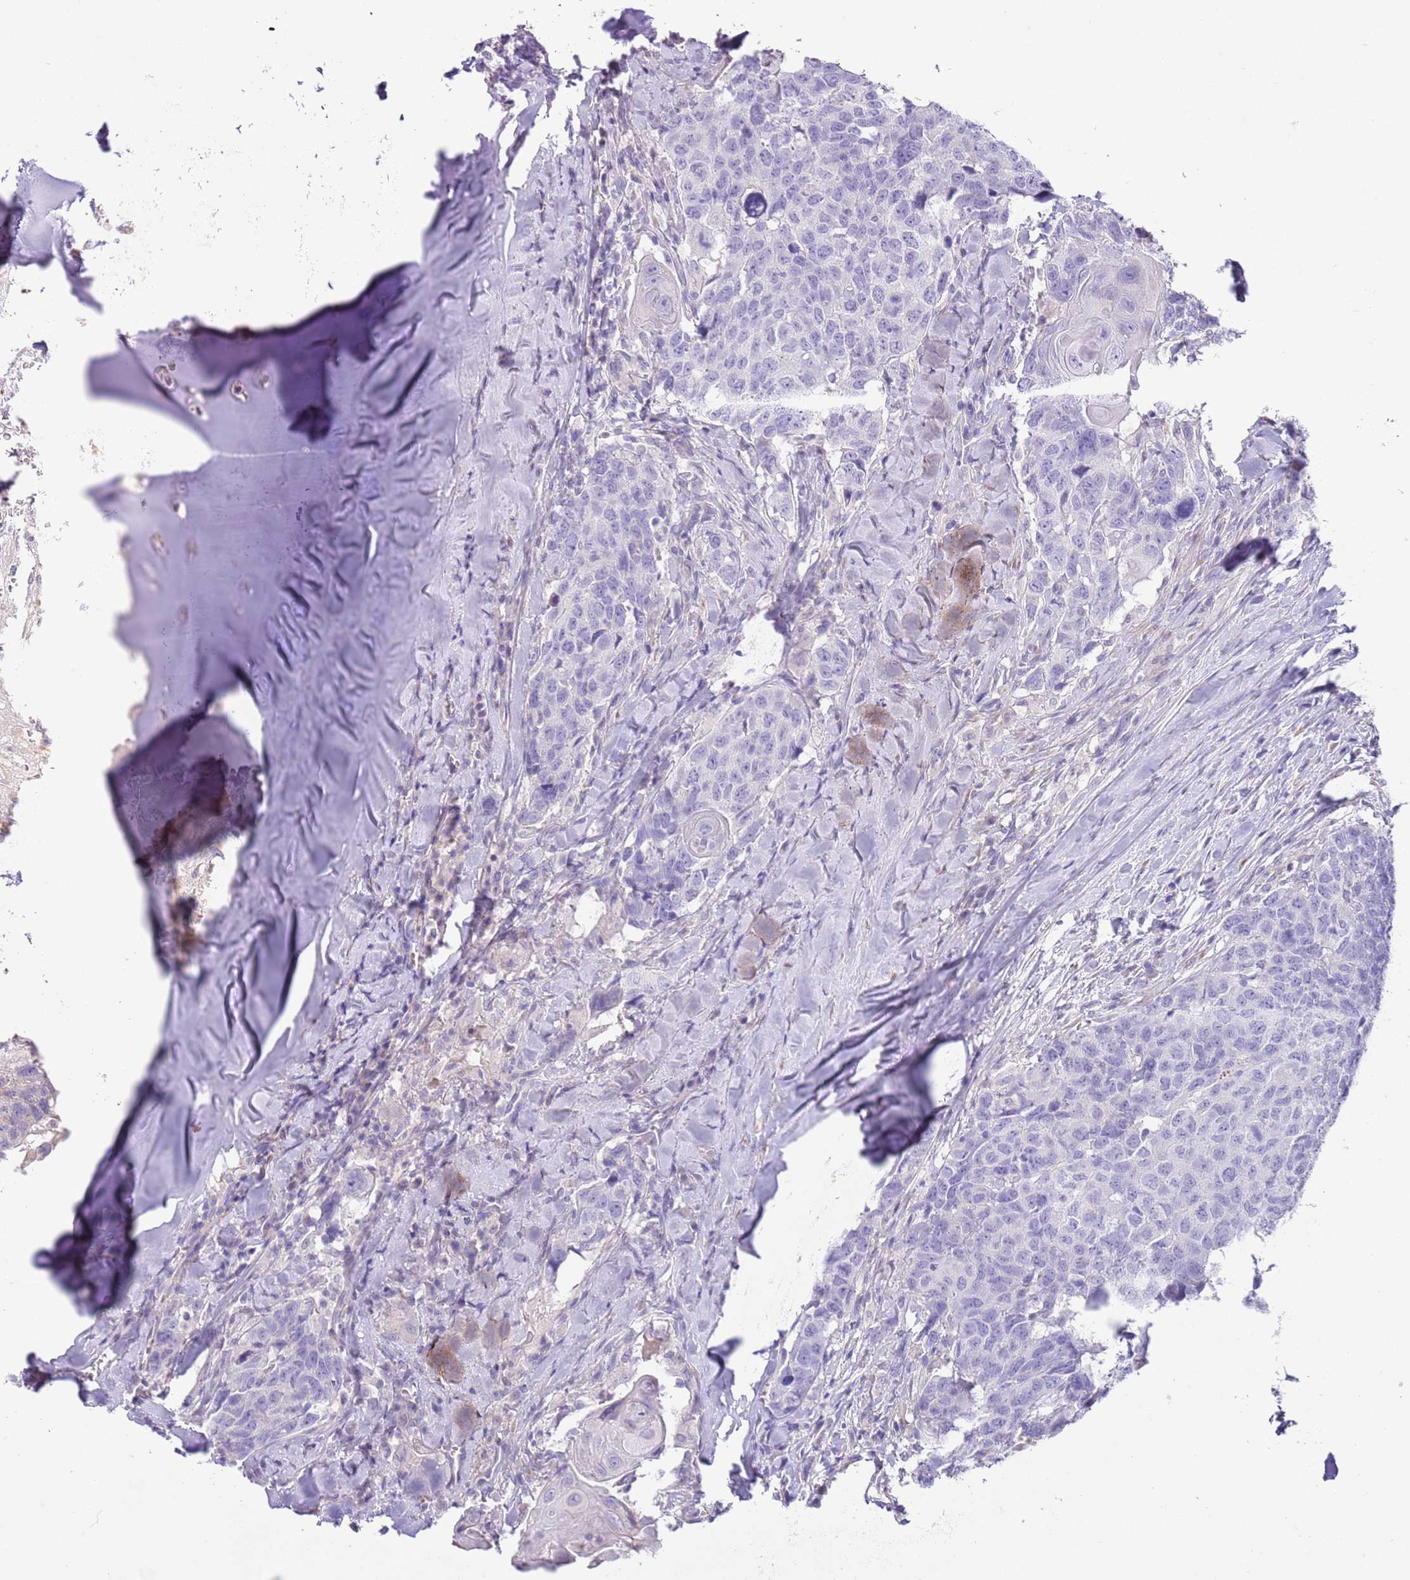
{"staining": {"intensity": "negative", "quantity": "none", "location": "none"}, "tissue": "head and neck cancer", "cell_type": "Tumor cells", "image_type": "cancer", "snomed": [{"axis": "morphology", "description": "Normal tissue, NOS"}, {"axis": "morphology", "description": "Squamous cell carcinoma, NOS"}, {"axis": "topography", "description": "Skeletal muscle"}, {"axis": "topography", "description": "Vascular tissue"}, {"axis": "topography", "description": "Peripheral nerve tissue"}, {"axis": "topography", "description": "Head-Neck"}], "caption": "Head and neck cancer (squamous cell carcinoma) was stained to show a protein in brown. There is no significant expression in tumor cells.", "gene": "ABHD17C", "patient": {"sex": "male", "age": 66}}